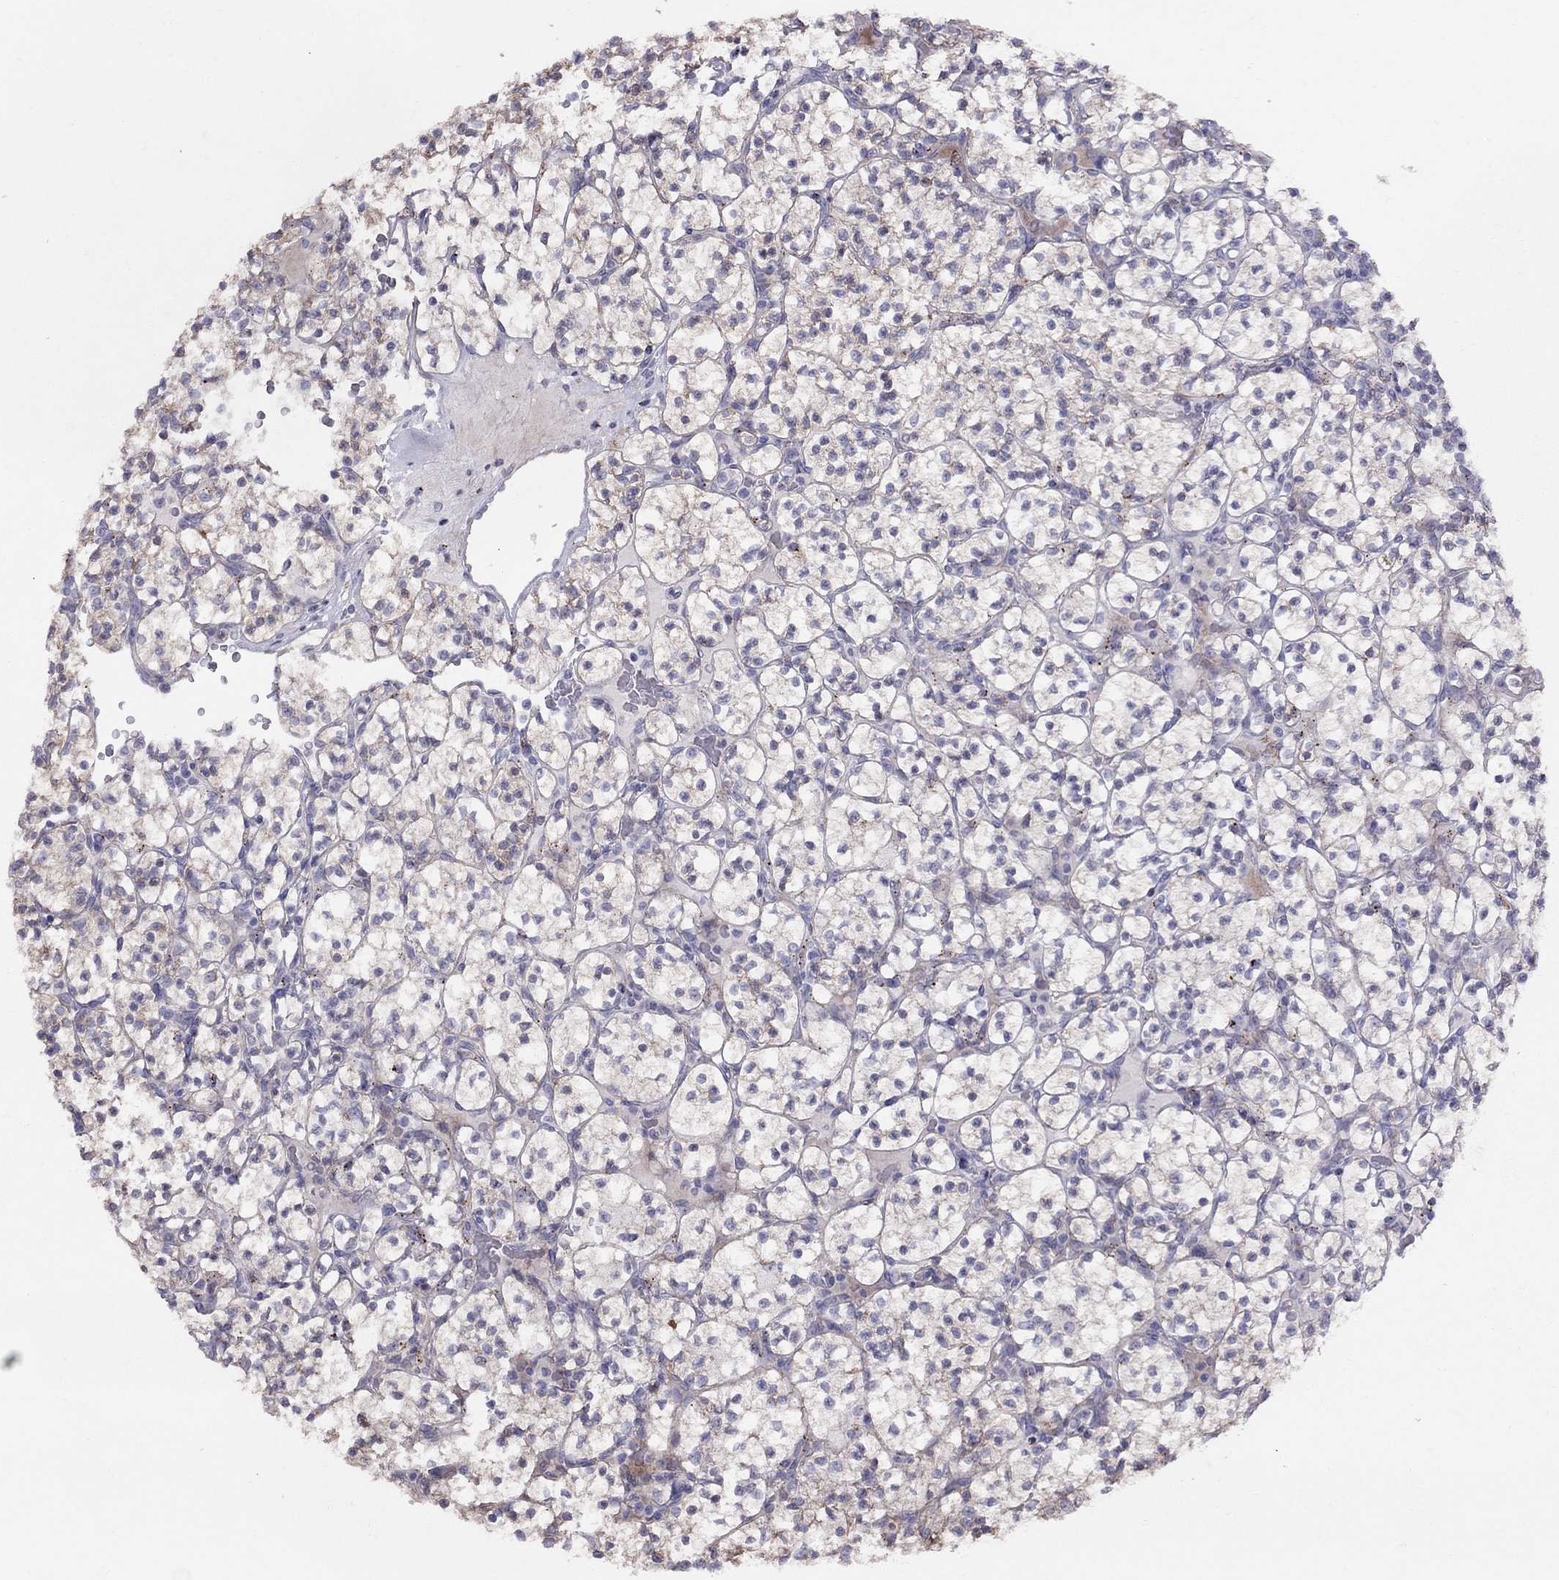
{"staining": {"intensity": "weak", "quantity": "25%-75%", "location": "cytoplasmic/membranous"}, "tissue": "renal cancer", "cell_type": "Tumor cells", "image_type": "cancer", "snomed": [{"axis": "morphology", "description": "Adenocarcinoma, NOS"}, {"axis": "topography", "description": "Kidney"}], "caption": "The image reveals staining of renal adenocarcinoma, revealing weak cytoplasmic/membranous protein staining (brown color) within tumor cells.", "gene": "MAGEB4", "patient": {"sex": "female", "age": 89}}